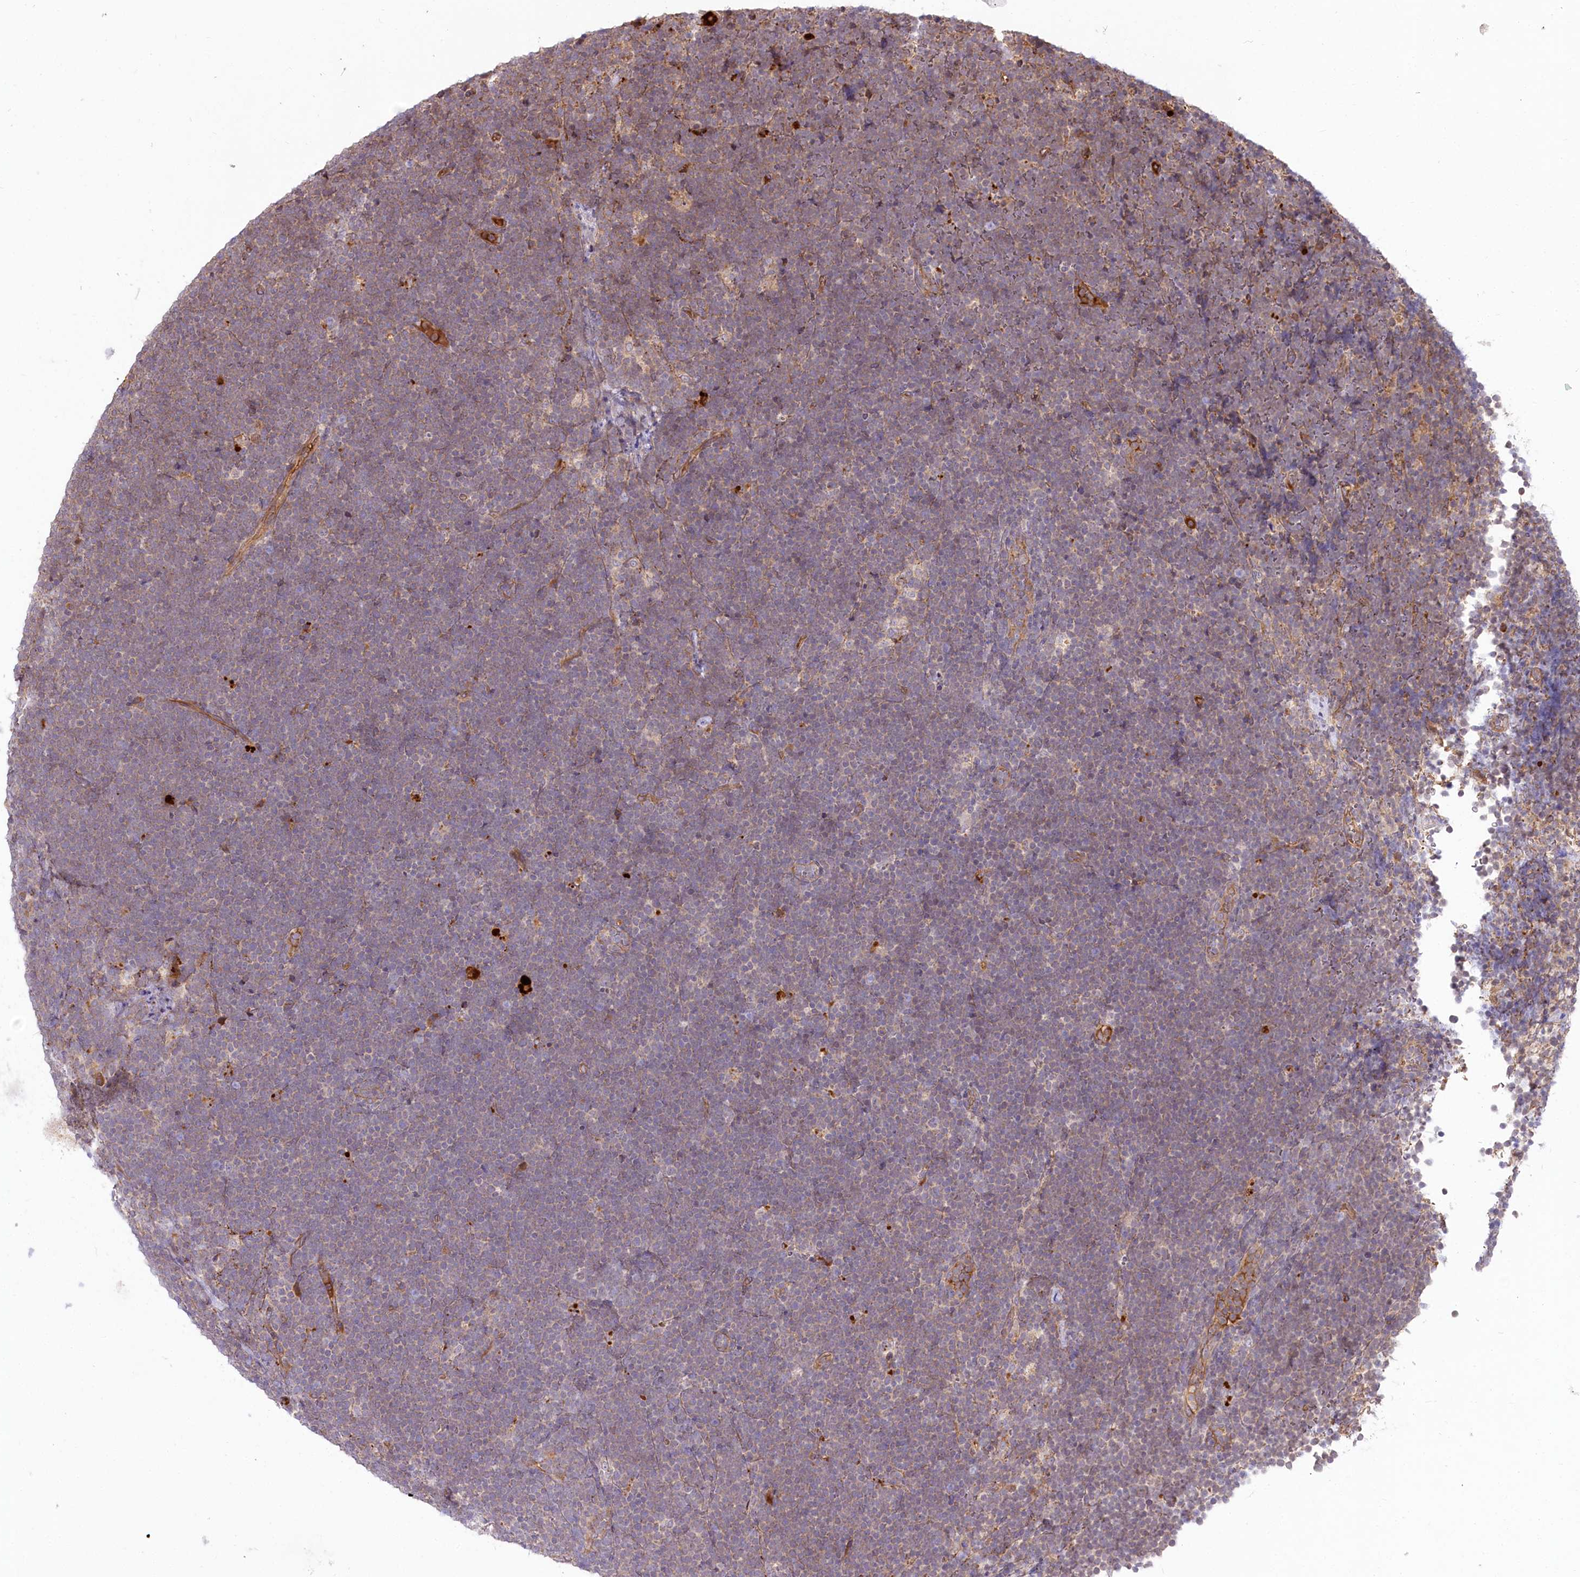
{"staining": {"intensity": "weak", "quantity": "25%-75%", "location": "cytoplasmic/membranous"}, "tissue": "lymphoma", "cell_type": "Tumor cells", "image_type": "cancer", "snomed": [{"axis": "morphology", "description": "Malignant lymphoma, non-Hodgkin's type, High grade"}, {"axis": "topography", "description": "Lymph node"}], "caption": "The image exhibits immunohistochemical staining of high-grade malignant lymphoma, non-Hodgkin's type. There is weak cytoplasmic/membranous expression is identified in about 25%-75% of tumor cells. (IHC, brightfield microscopy, high magnification).", "gene": "PSTK", "patient": {"sex": "male", "age": 13}}